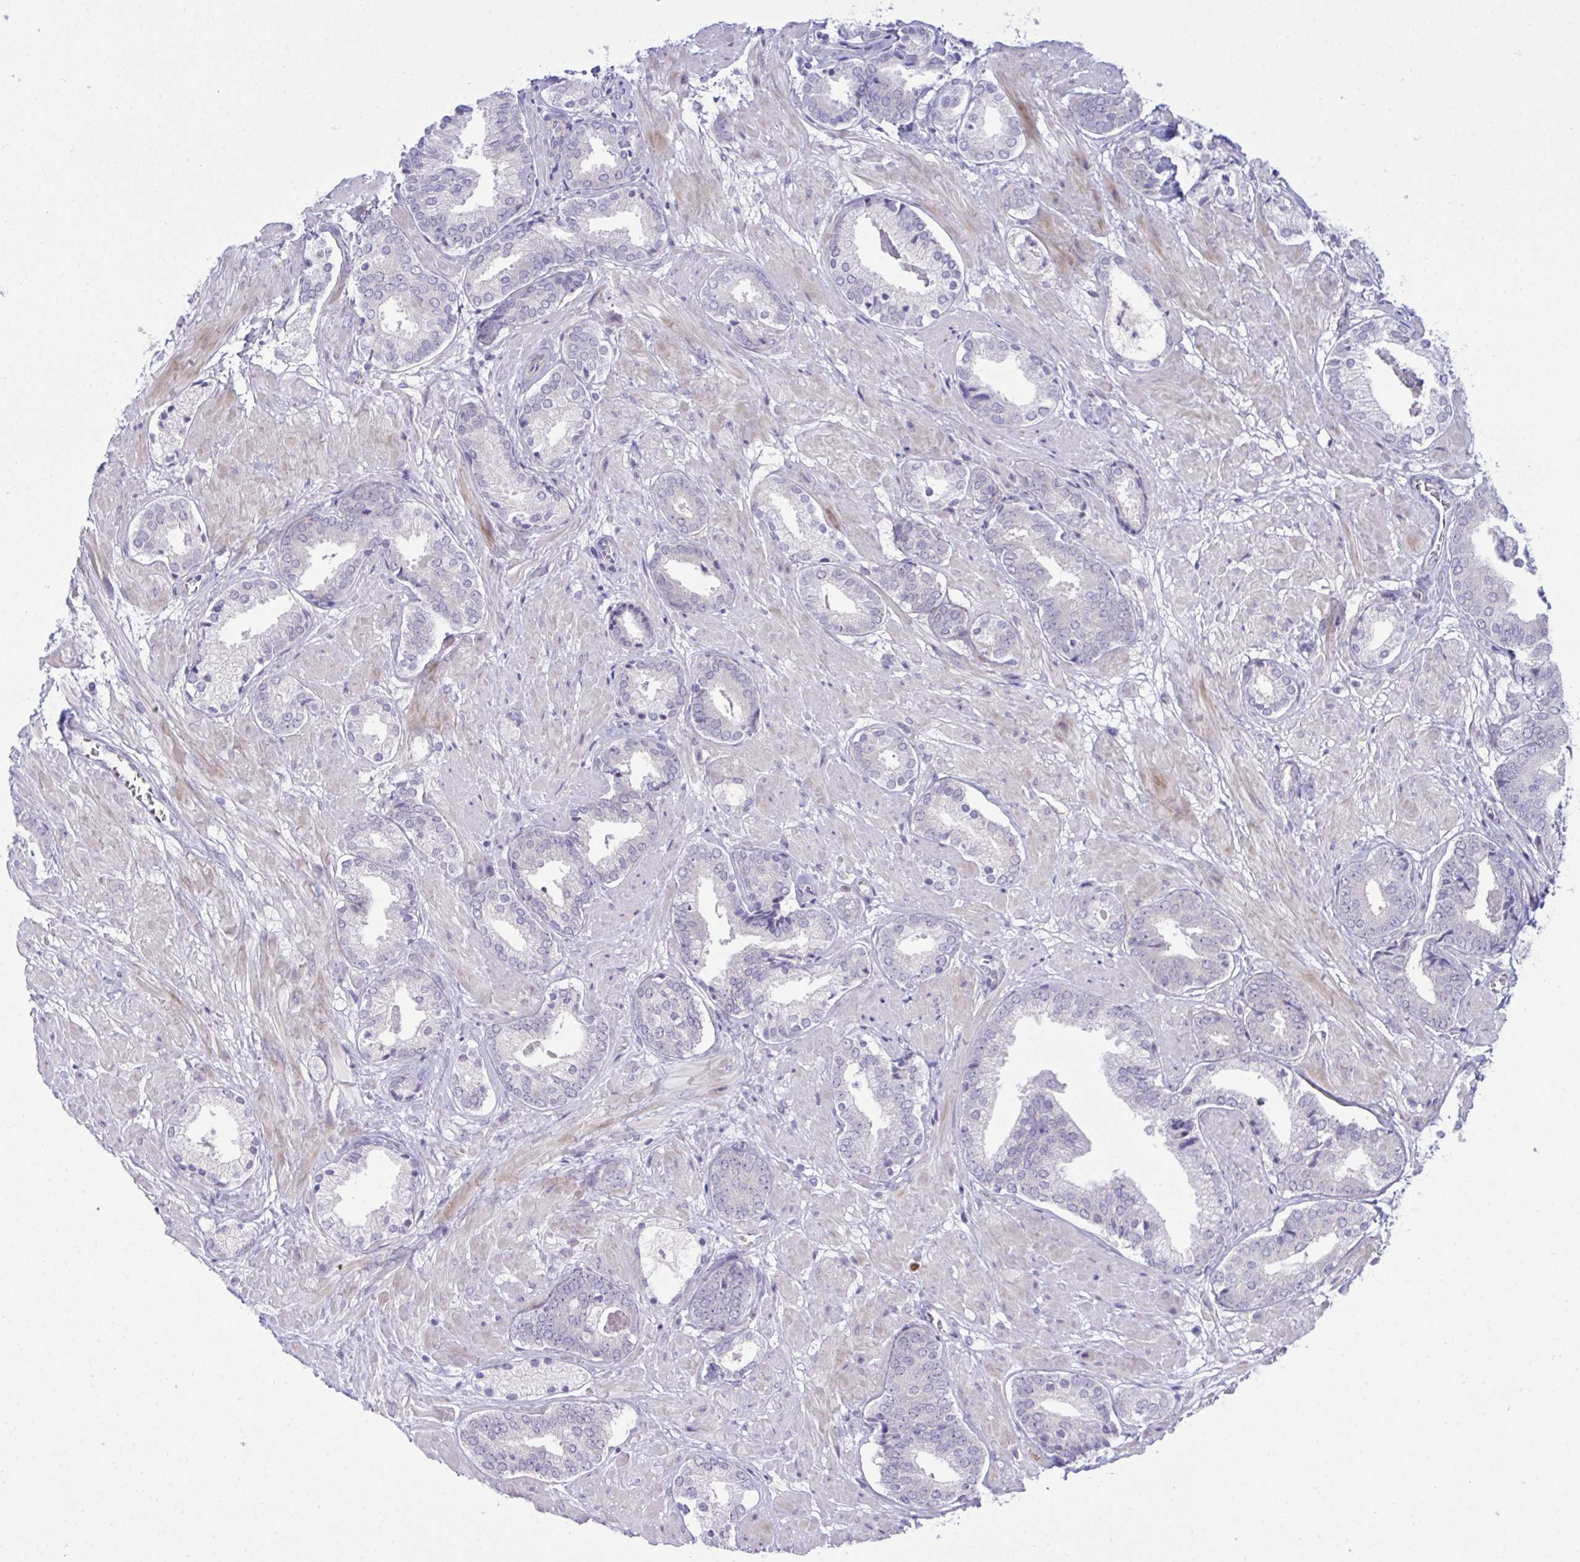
{"staining": {"intensity": "negative", "quantity": "none", "location": "none"}, "tissue": "prostate cancer", "cell_type": "Tumor cells", "image_type": "cancer", "snomed": [{"axis": "morphology", "description": "Adenocarcinoma, High grade"}, {"axis": "topography", "description": "Prostate"}], "caption": "IHC of human prostate cancer (high-grade adenocarcinoma) exhibits no expression in tumor cells.", "gene": "MED9", "patient": {"sex": "male", "age": 56}}